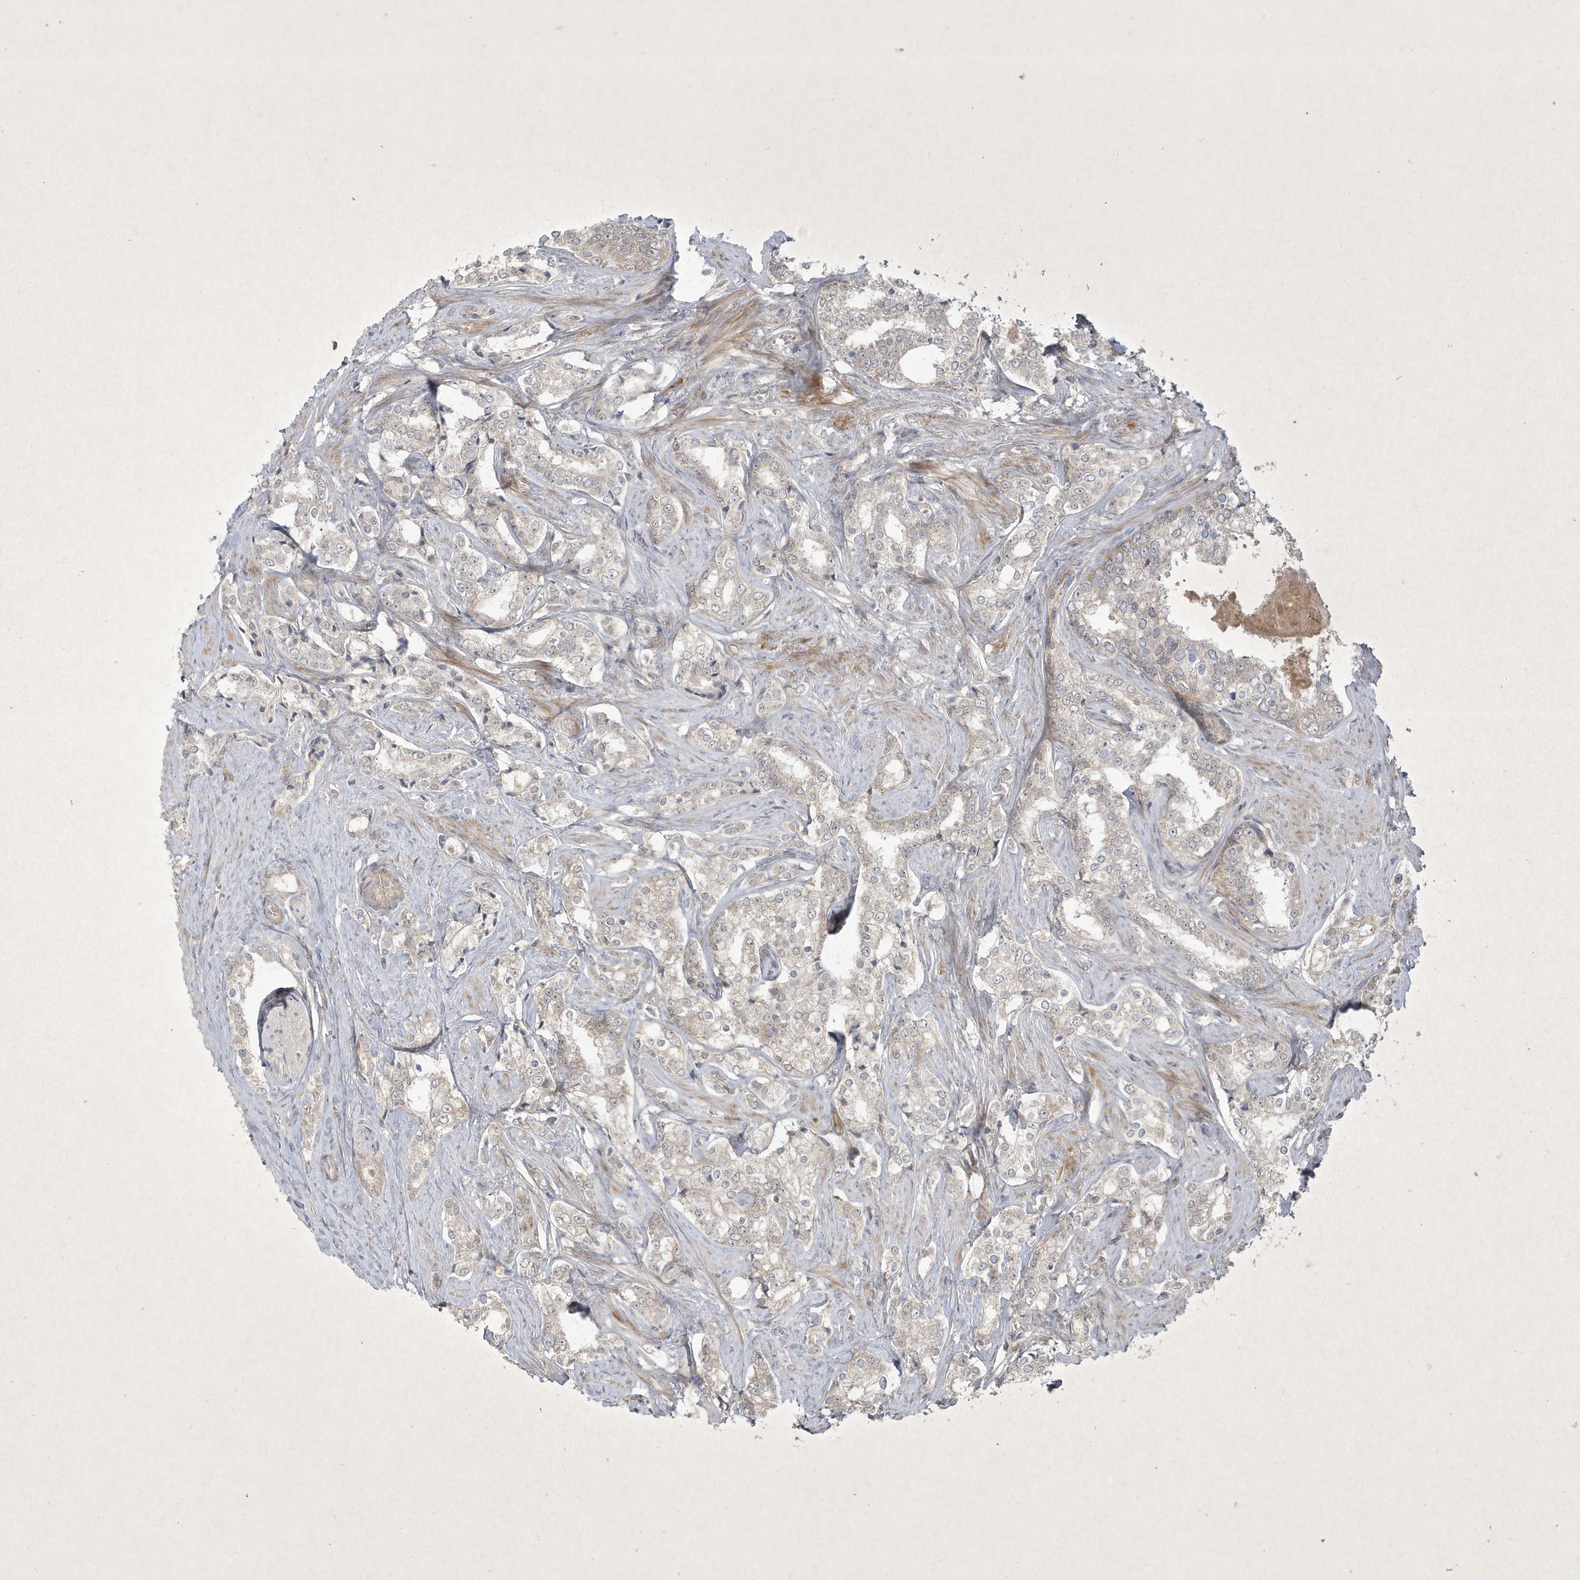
{"staining": {"intensity": "negative", "quantity": "none", "location": "none"}, "tissue": "prostate cancer", "cell_type": "Tumor cells", "image_type": "cancer", "snomed": [{"axis": "morphology", "description": "Adenocarcinoma, High grade"}, {"axis": "topography", "description": "Prostate"}], "caption": "An image of human prostate high-grade adenocarcinoma is negative for staining in tumor cells.", "gene": "FAM83C", "patient": {"sex": "male", "age": 66}}